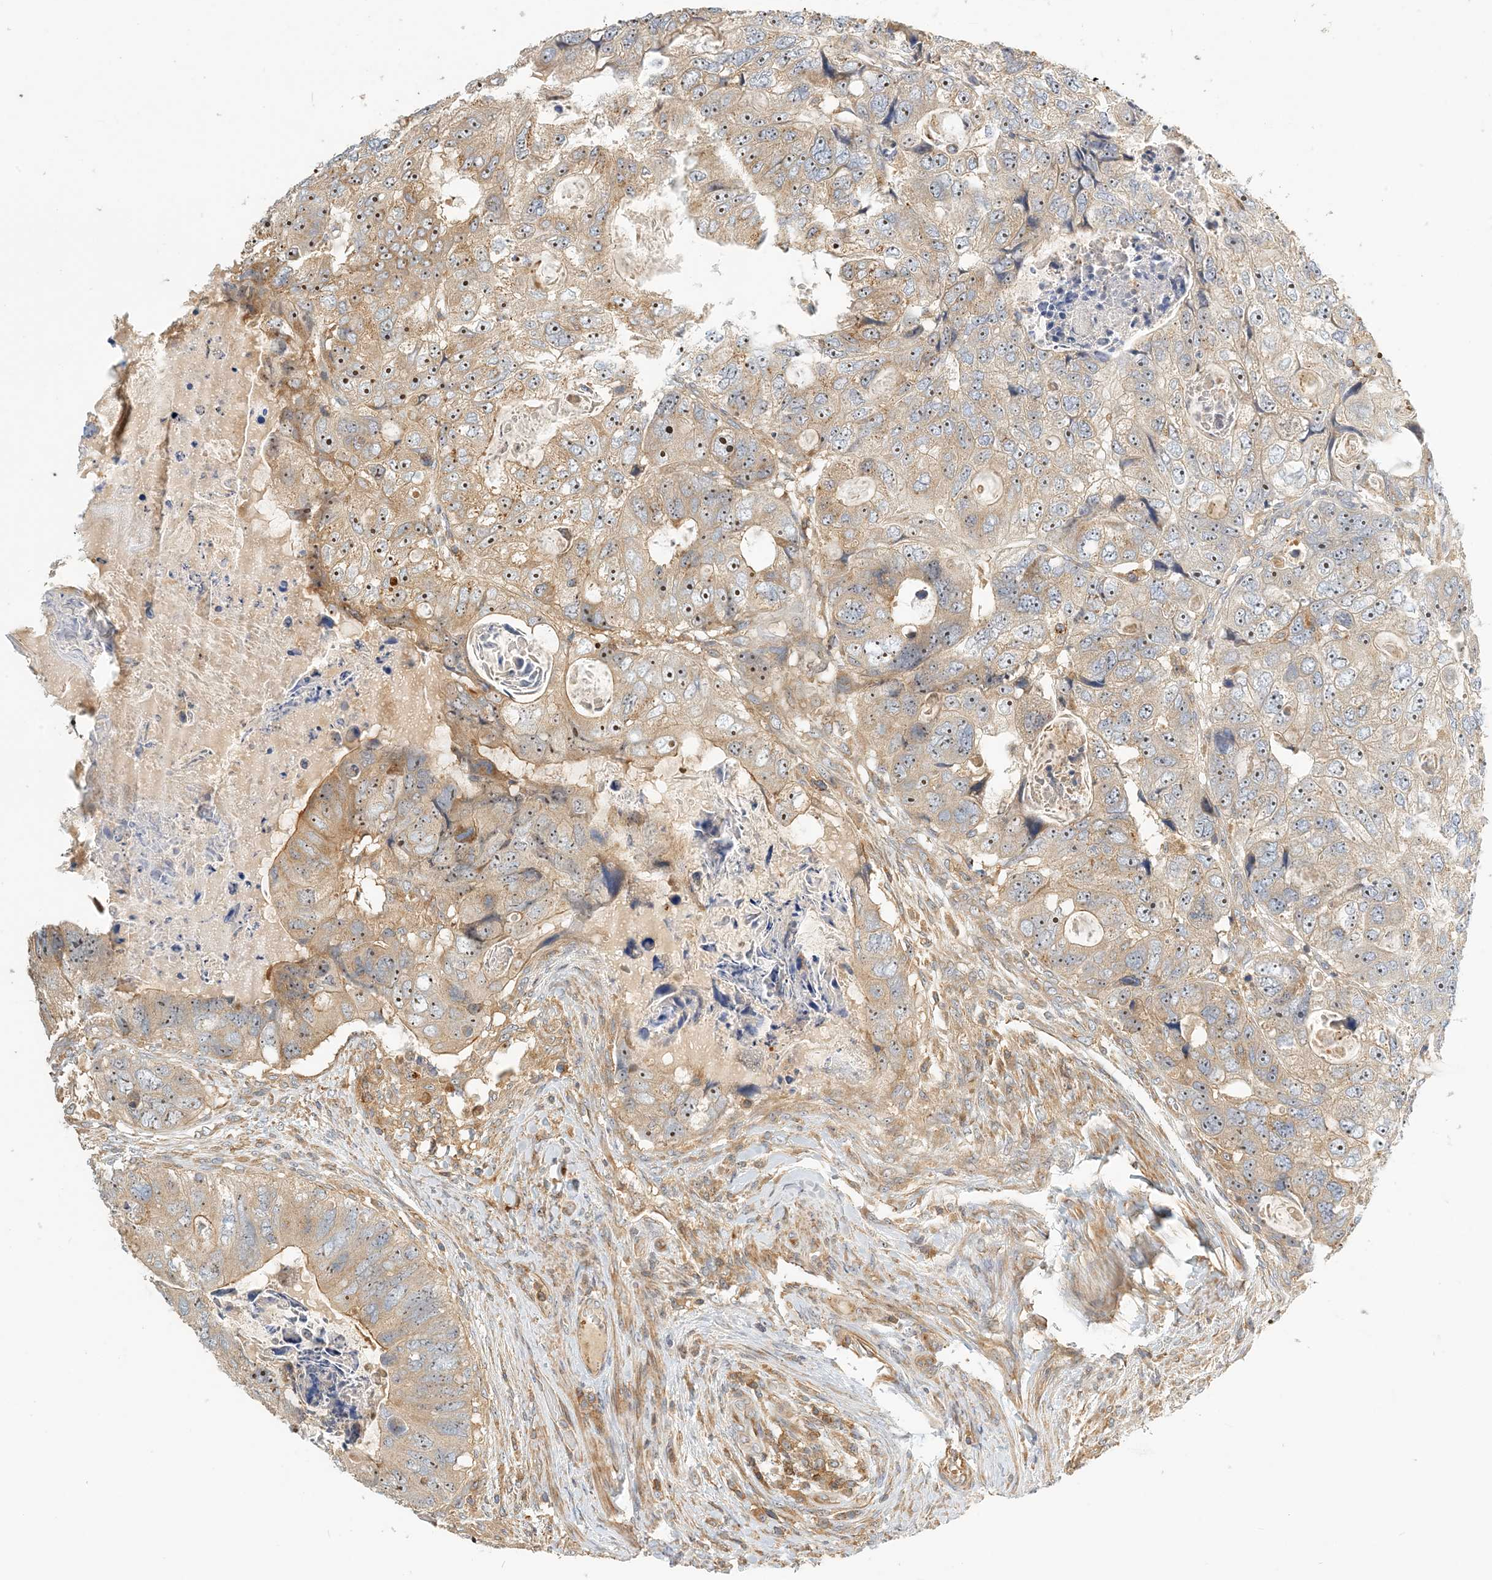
{"staining": {"intensity": "moderate", "quantity": ">75%", "location": "cytoplasmic/membranous,nuclear"}, "tissue": "colorectal cancer", "cell_type": "Tumor cells", "image_type": "cancer", "snomed": [{"axis": "morphology", "description": "Adenocarcinoma, NOS"}, {"axis": "topography", "description": "Rectum"}], "caption": "The histopathology image demonstrates a brown stain indicating the presence of a protein in the cytoplasmic/membranous and nuclear of tumor cells in colorectal adenocarcinoma. Immunohistochemistry stains the protein in brown and the nuclei are stained blue.", "gene": "COLEC11", "patient": {"sex": "male", "age": 59}}